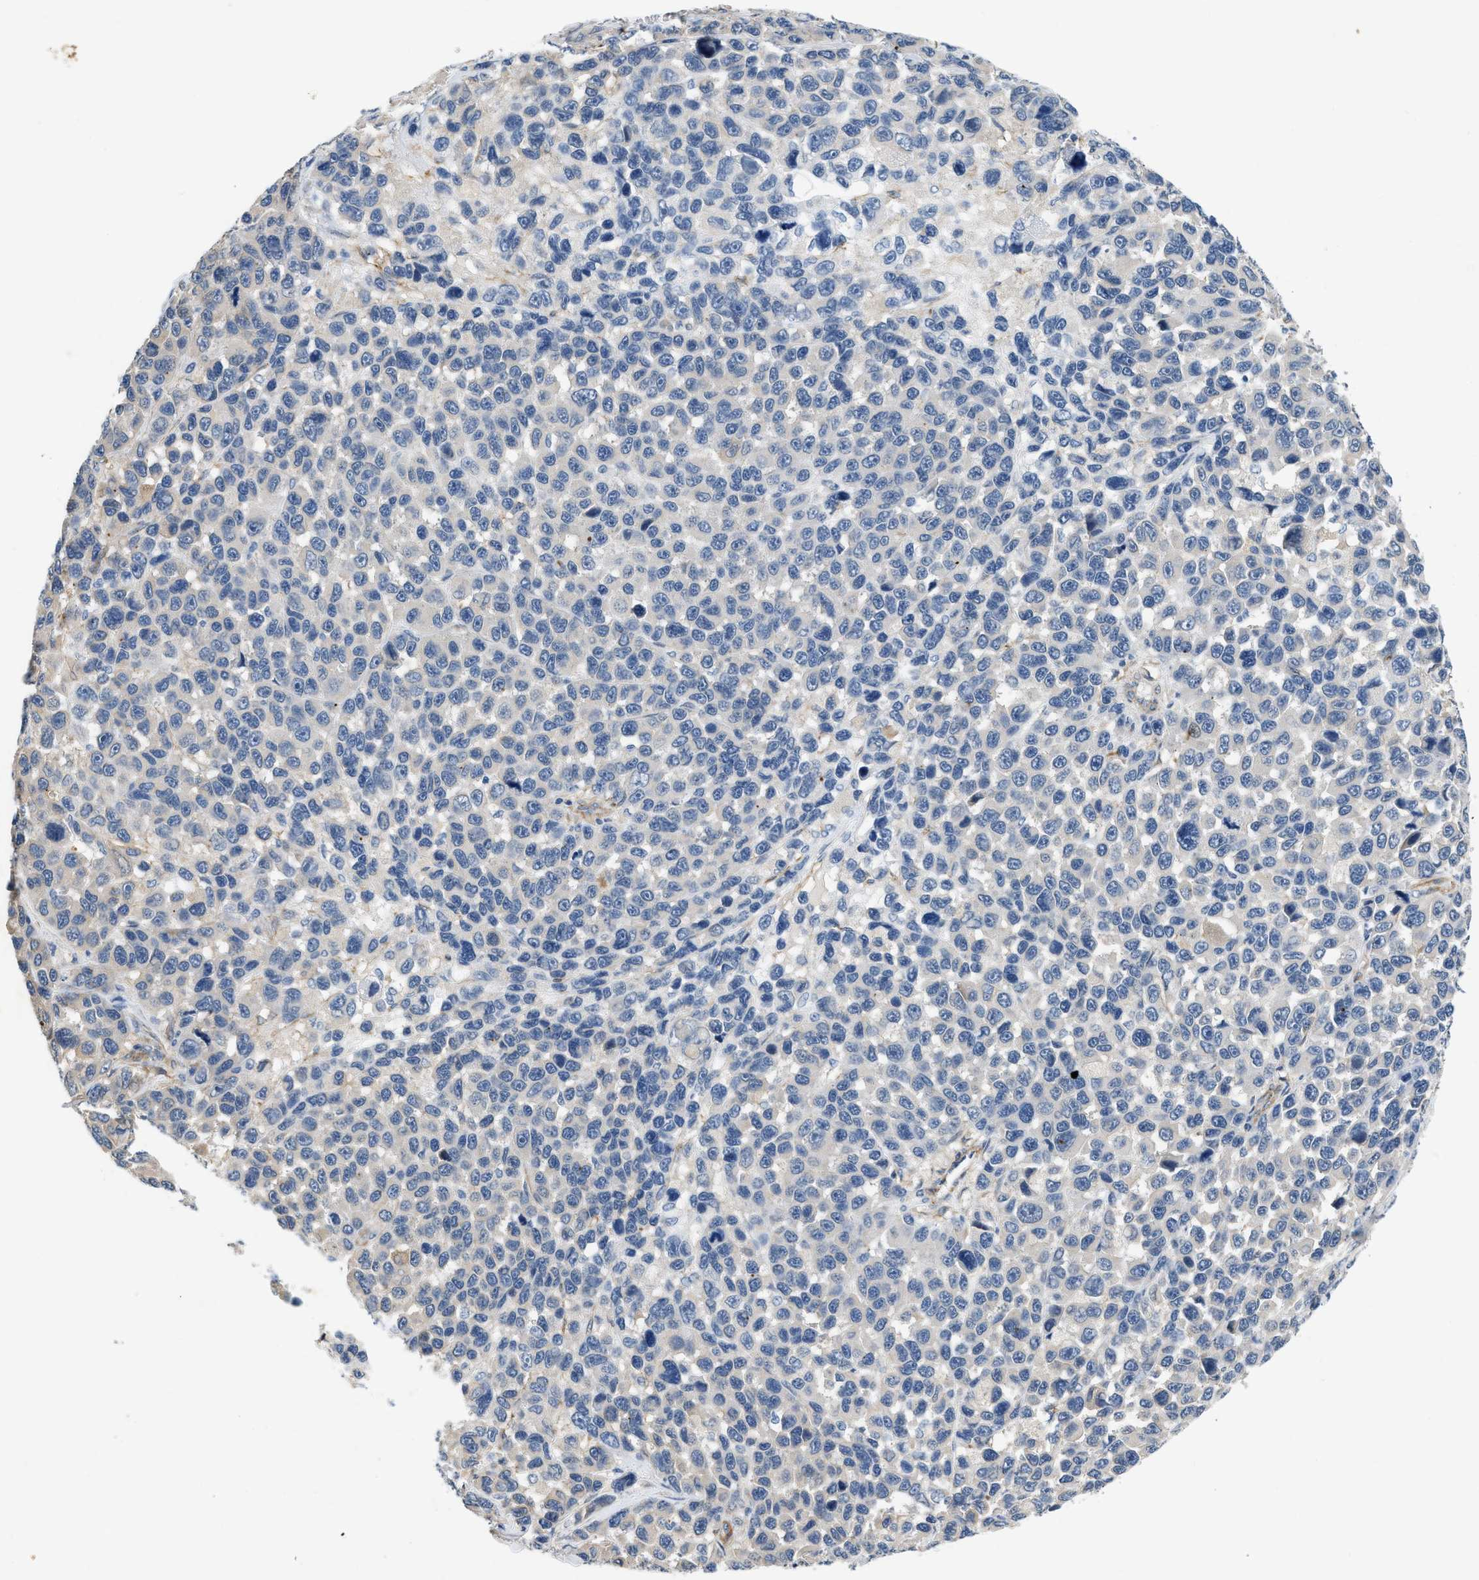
{"staining": {"intensity": "negative", "quantity": "none", "location": "none"}, "tissue": "melanoma", "cell_type": "Tumor cells", "image_type": "cancer", "snomed": [{"axis": "morphology", "description": "Malignant melanoma, NOS"}, {"axis": "topography", "description": "Skin"}], "caption": "Immunohistochemistry (IHC) photomicrograph of neoplastic tissue: melanoma stained with DAB demonstrates no significant protein expression in tumor cells. (DAB (3,3'-diaminobenzidine) IHC visualized using brightfield microscopy, high magnification).", "gene": "PDGFRA", "patient": {"sex": "male", "age": 53}}